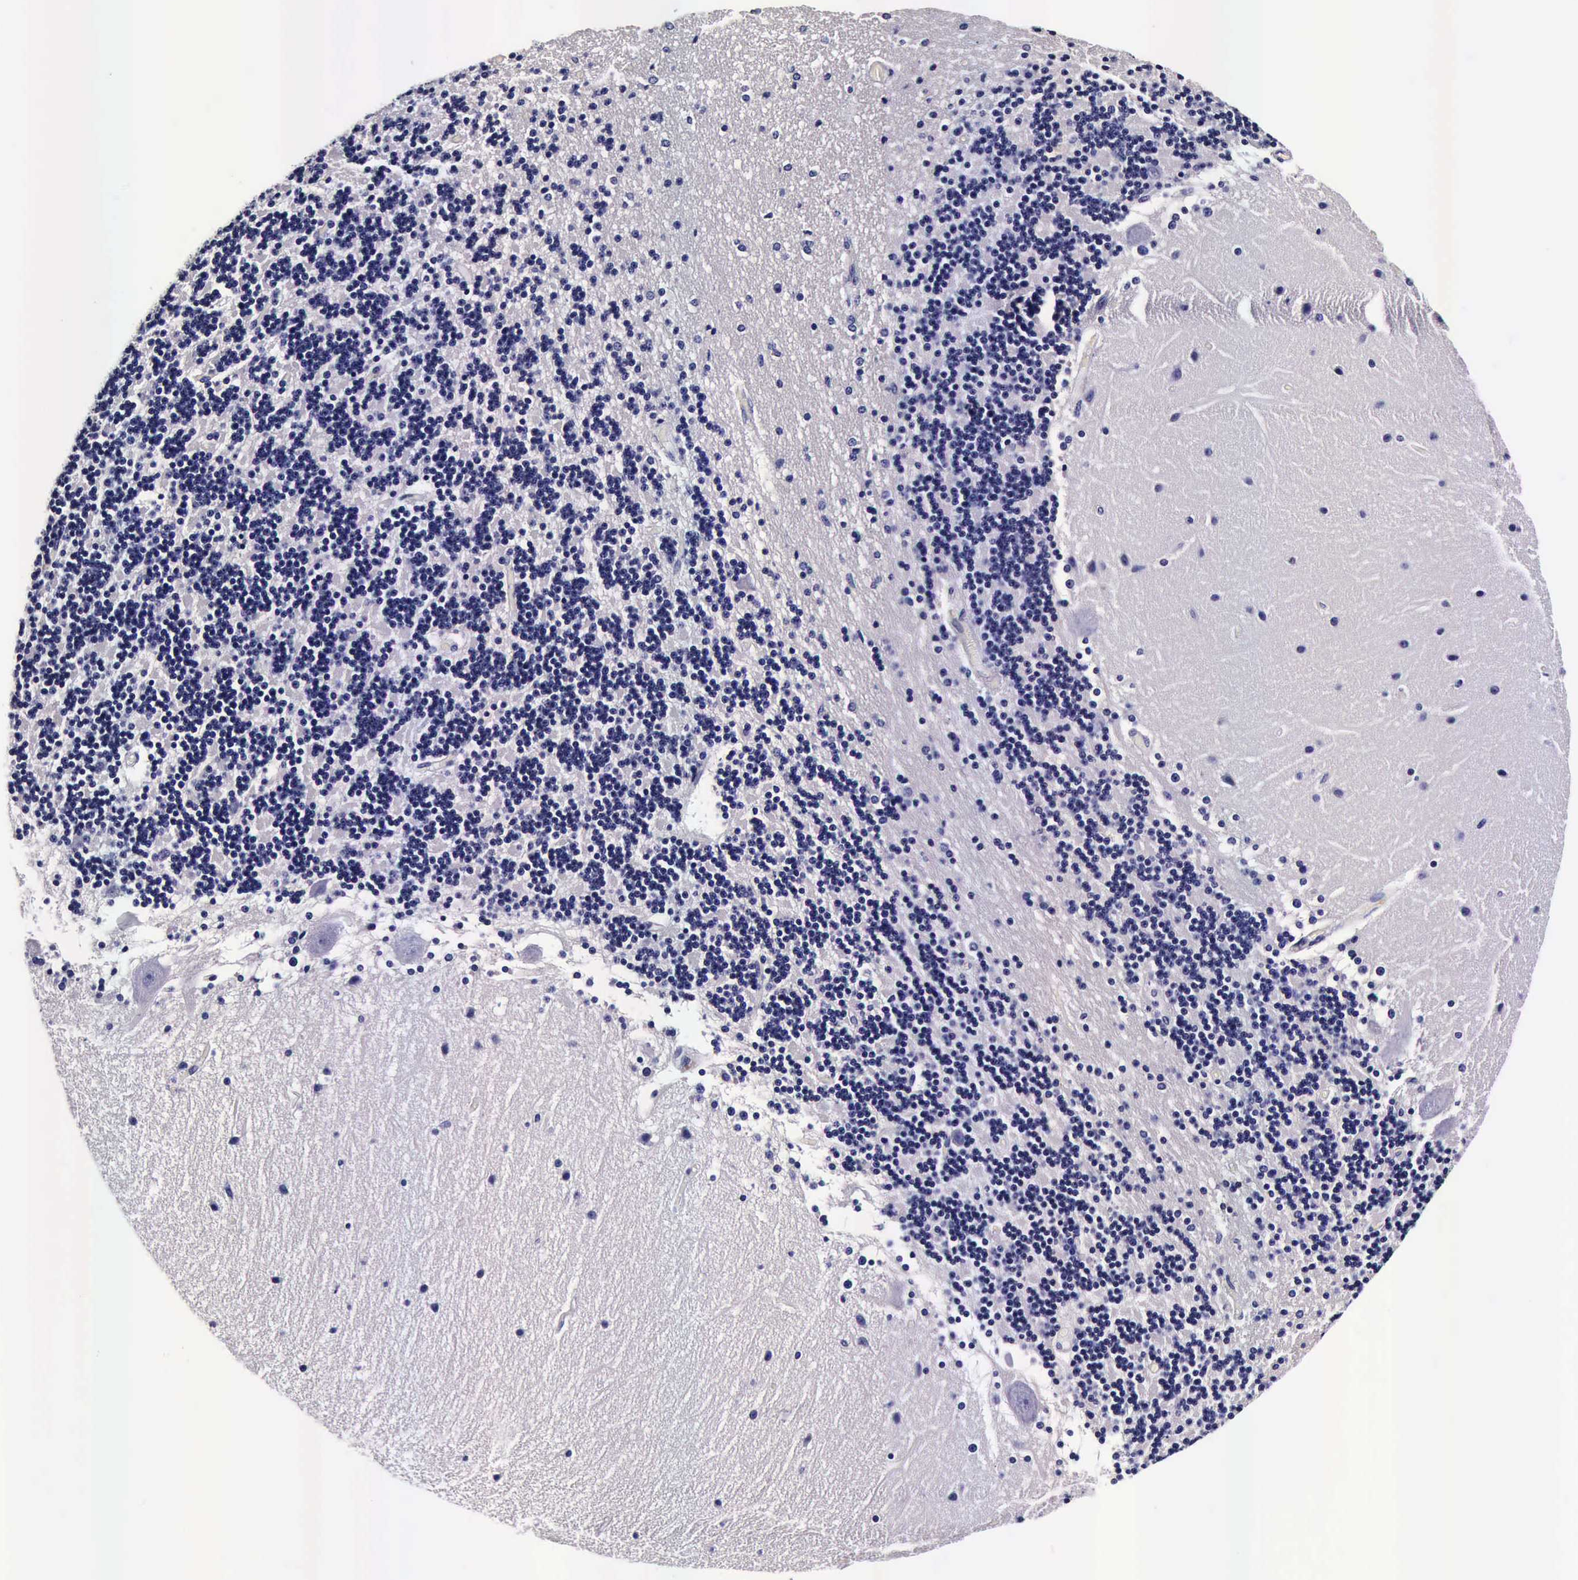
{"staining": {"intensity": "negative", "quantity": "none", "location": "none"}, "tissue": "cerebellum", "cell_type": "Cells in granular layer", "image_type": "normal", "snomed": [{"axis": "morphology", "description": "Normal tissue, NOS"}, {"axis": "topography", "description": "Cerebellum"}], "caption": "The image reveals no significant expression in cells in granular layer of cerebellum.", "gene": "IAPP", "patient": {"sex": "female", "age": 54}}